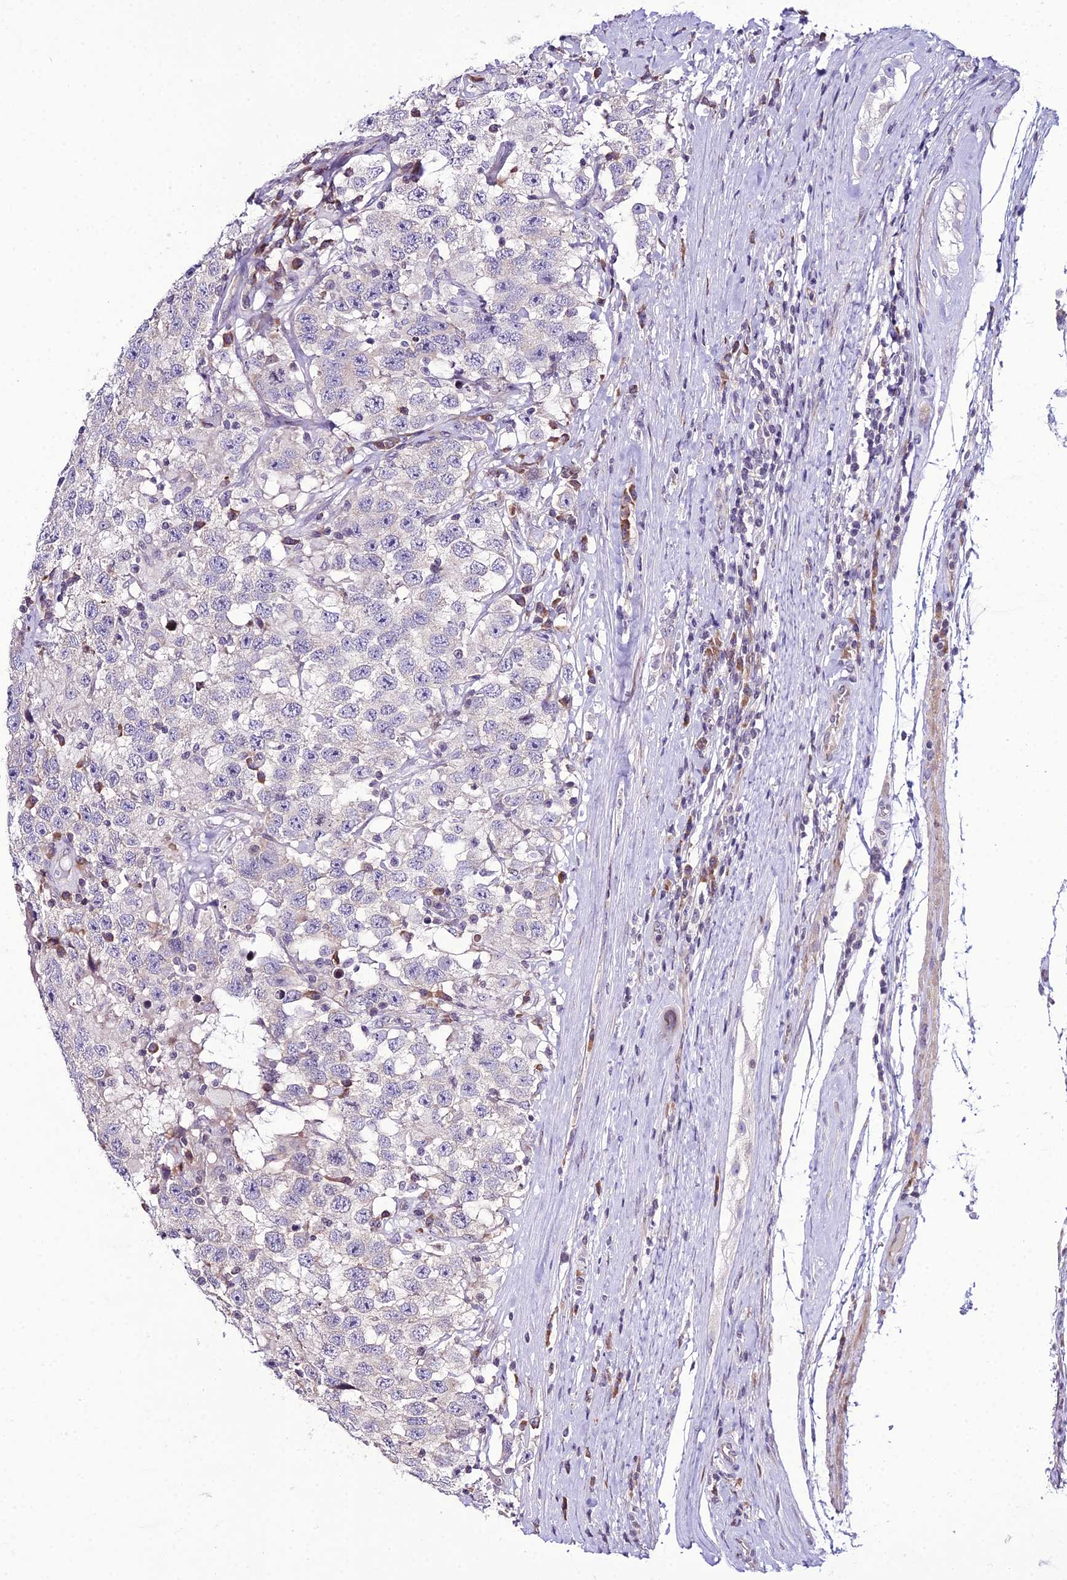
{"staining": {"intensity": "negative", "quantity": "none", "location": "none"}, "tissue": "testis cancer", "cell_type": "Tumor cells", "image_type": "cancer", "snomed": [{"axis": "morphology", "description": "Seminoma, NOS"}, {"axis": "topography", "description": "Testis"}], "caption": "A photomicrograph of human testis seminoma is negative for staining in tumor cells.", "gene": "RPS26", "patient": {"sex": "male", "age": 41}}